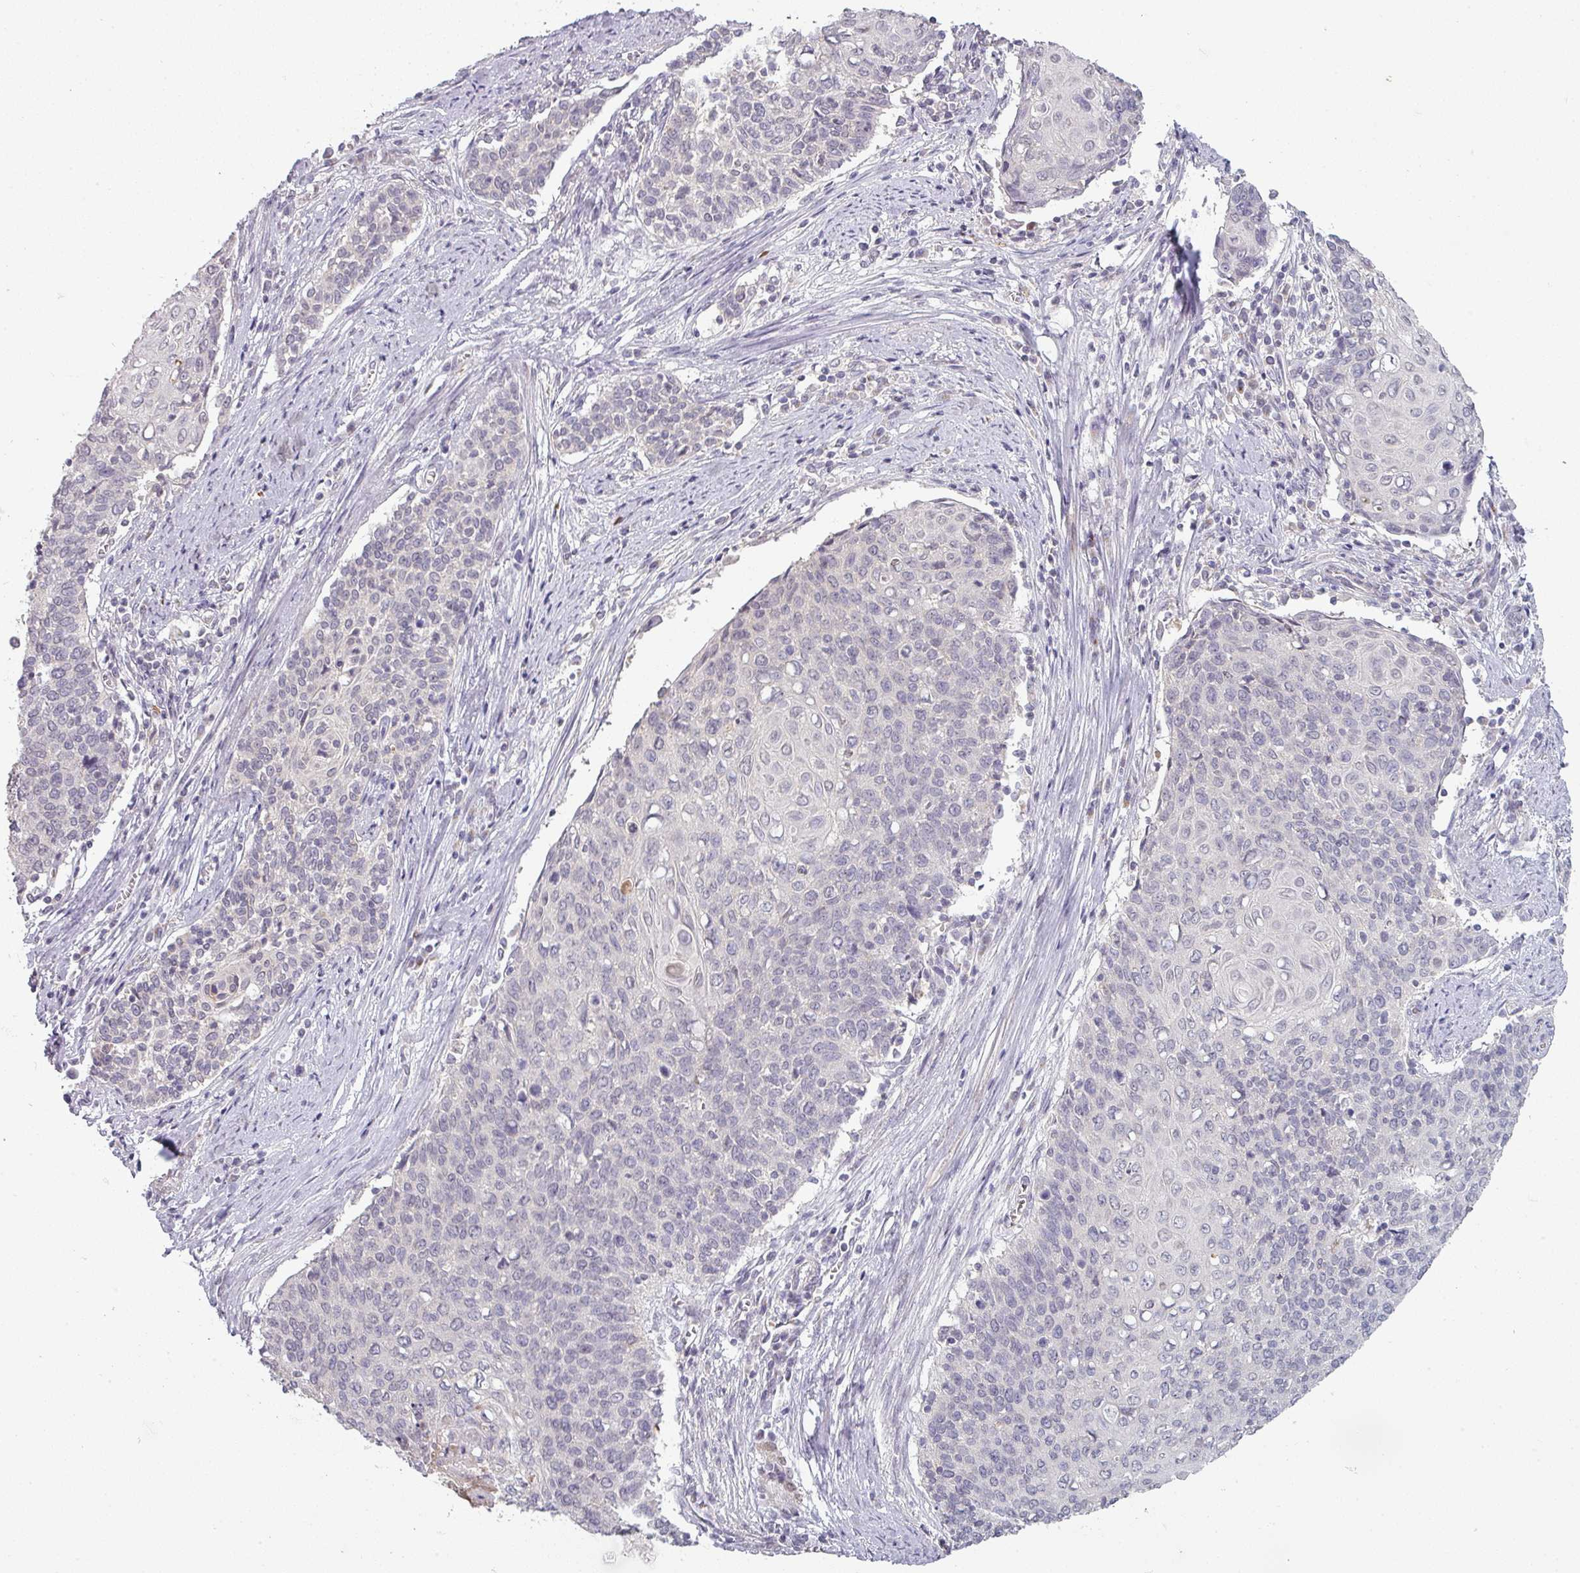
{"staining": {"intensity": "negative", "quantity": "none", "location": "none"}, "tissue": "cervical cancer", "cell_type": "Tumor cells", "image_type": "cancer", "snomed": [{"axis": "morphology", "description": "Squamous cell carcinoma, NOS"}, {"axis": "topography", "description": "Cervix"}], "caption": "Human squamous cell carcinoma (cervical) stained for a protein using immunohistochemistry (IHC) exhibits no positivity in tumor cells.", "gene": "MAGEC3", "patient": {"sex": "female", "age": 39}}